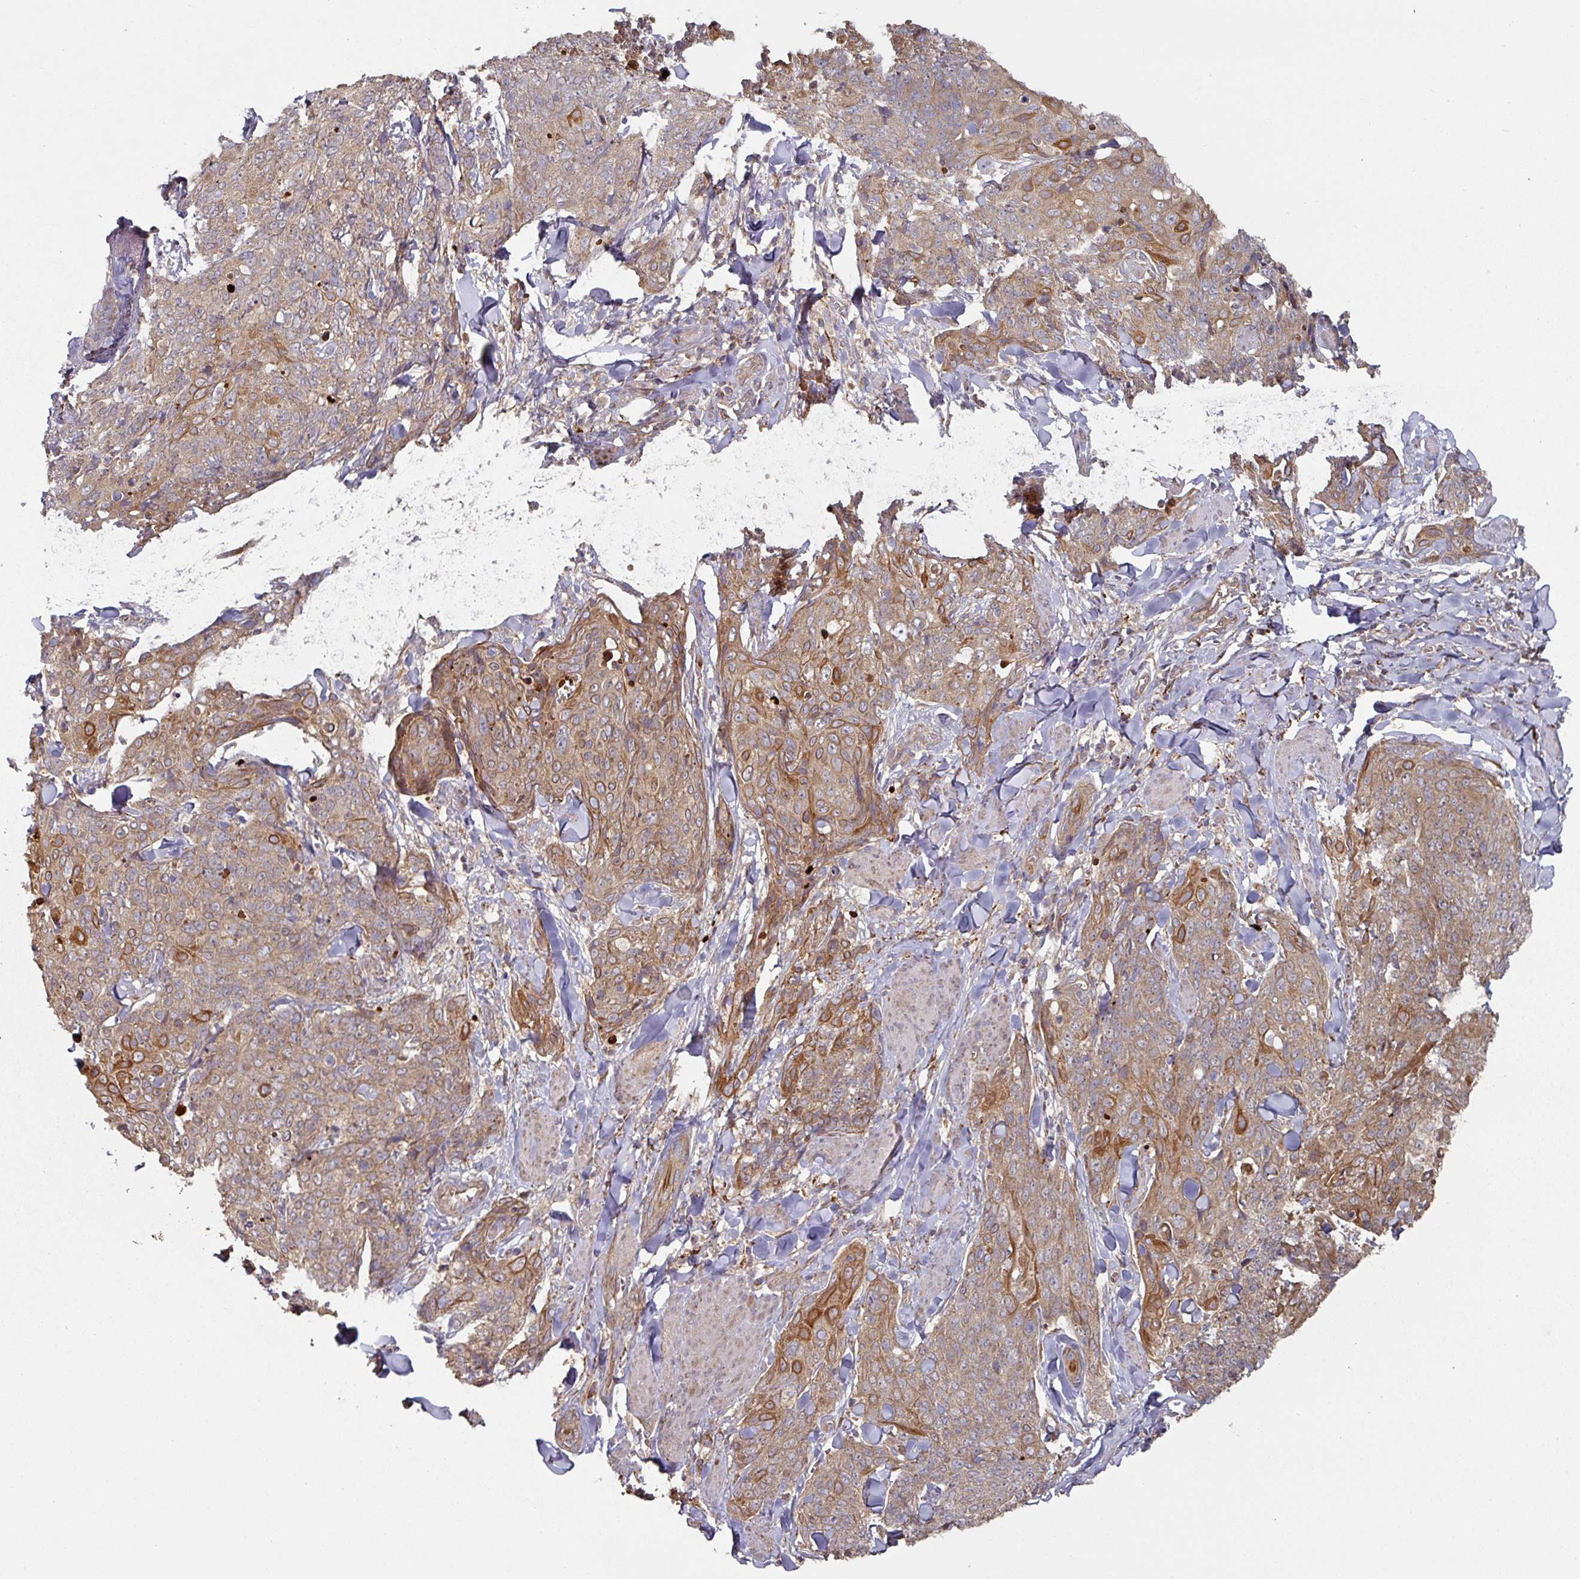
{"staining": {"intensity": "strong", "quantity": "25%-75%", "location": "cytoplasmic/membranous"}, "tissue": "skin cancer", "cell_type": "Tumor cells", "image_type": "cancer", "snomed": [{"axis": "morphology", "description": "Squamous cell carcinoma, NOS"}, {"axis": "topography", "description": "Skin"}, {"axis": "topography", "description": "Vulva"}], "caption": "This photomicrograph demonstrates IHC staining of human squamous cell carcinoma (skin), with high strong cytoplasmic/membranous expression in about 25%-75% of tumor cells.", "gene": "DNAJC7", "patient": {"sex": "female", "age": 85}}